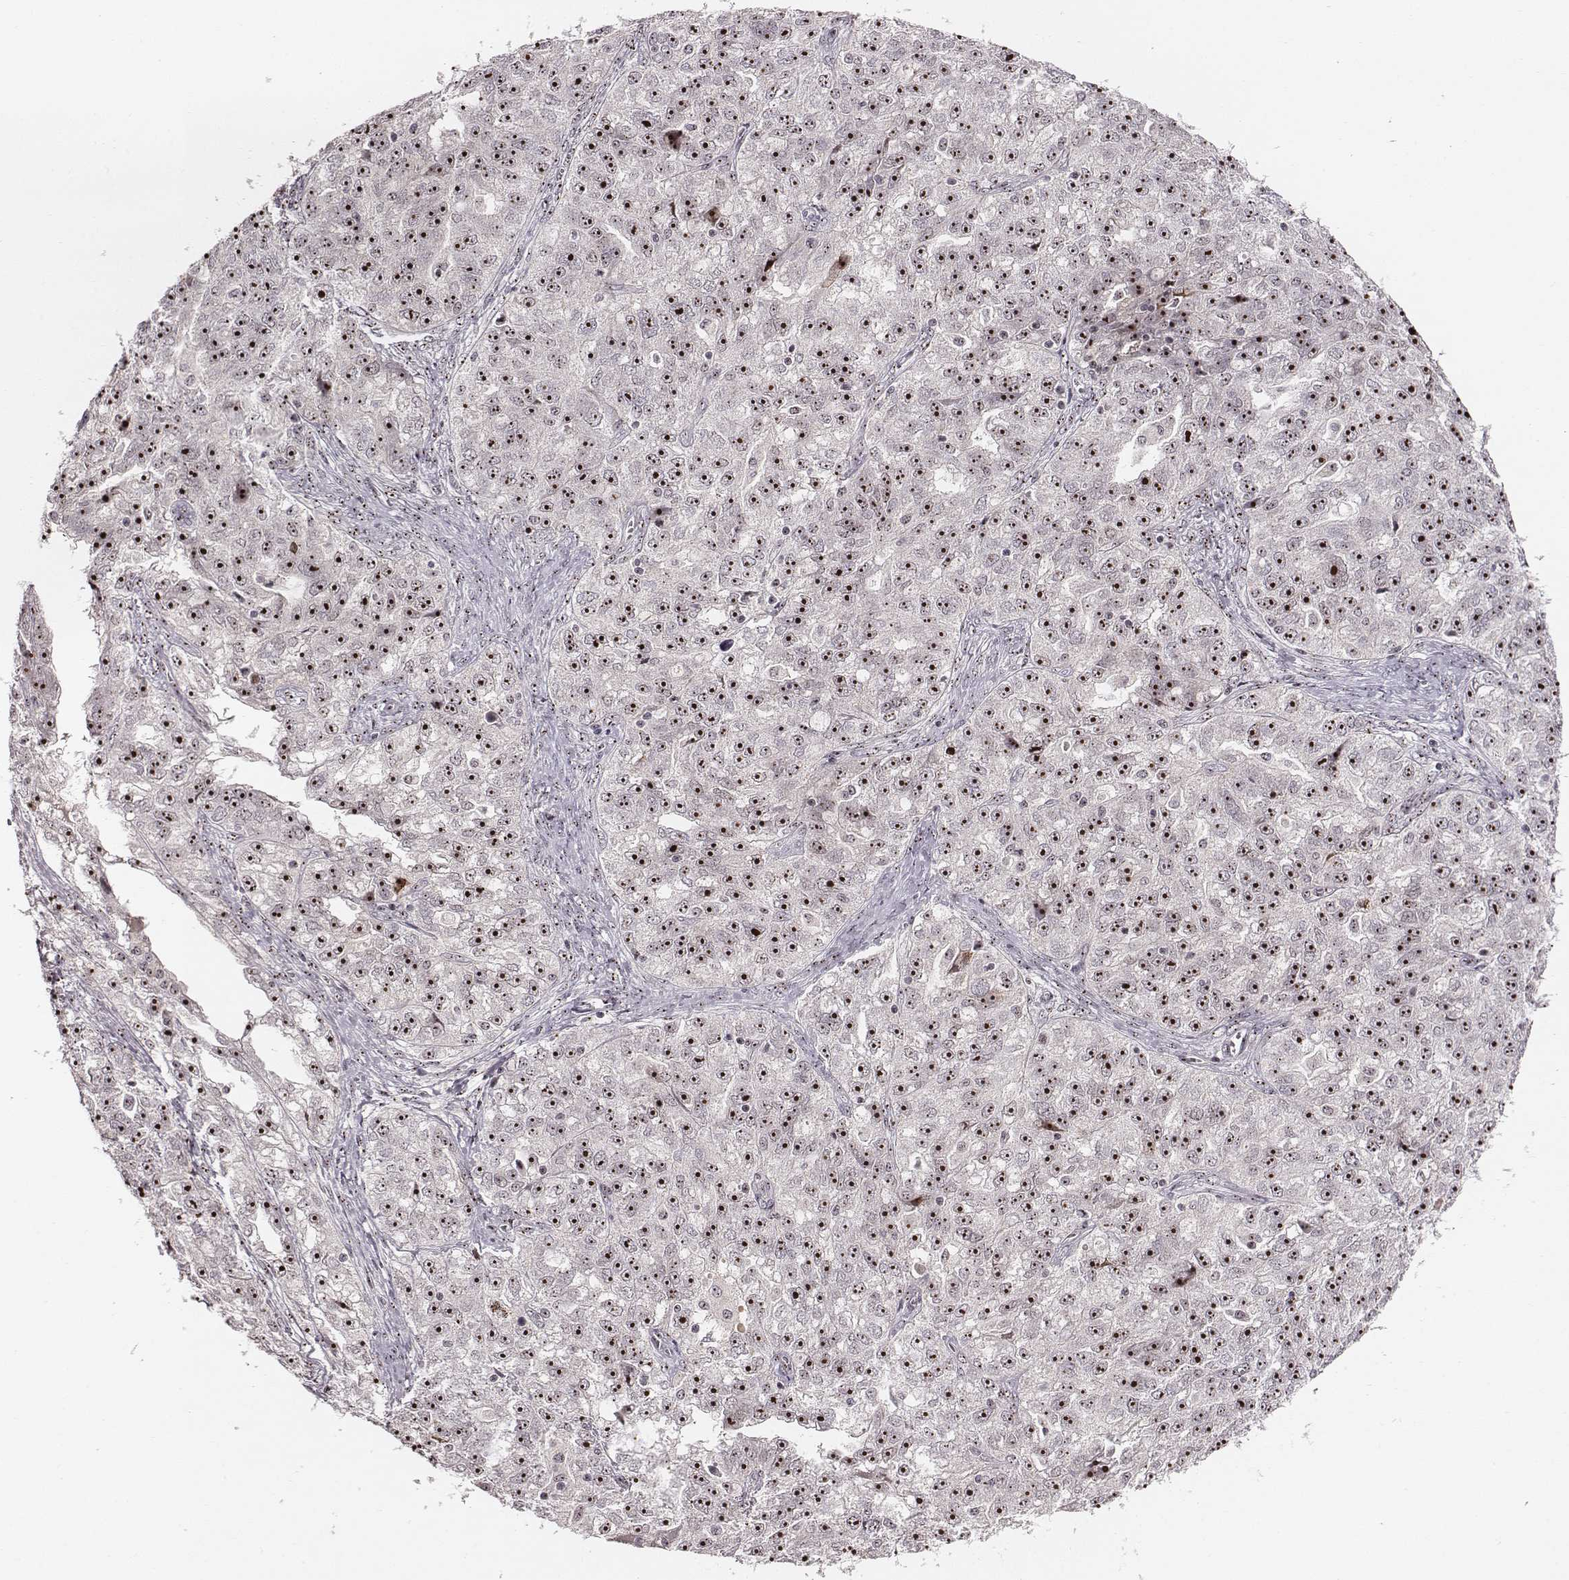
{"staining": {"intensity": "strong", "quantity": ">75%", "location": "nuclear"}, "tissue": "ovarian cancer", "cell_type": "Tumor cells", "image_type": "cancer", "snomed": [{"axis": "morphology", "description": "Cystadenocarcinoma, serous, NOS"}, {"axis": "topography", "description": "Ovary"}], "caption": "Immunohistochemical staining of human ovarian cancer demonstrates high levels of strong nuclear protein expression in approximately >75% of tumor cells. The staining was performed using DAB, with brown indicating positive protein expression. Nuclei are stained blue with hematoxylin.", "gene": "NOP56", "patient": {"sex": "female", "age": 51}}